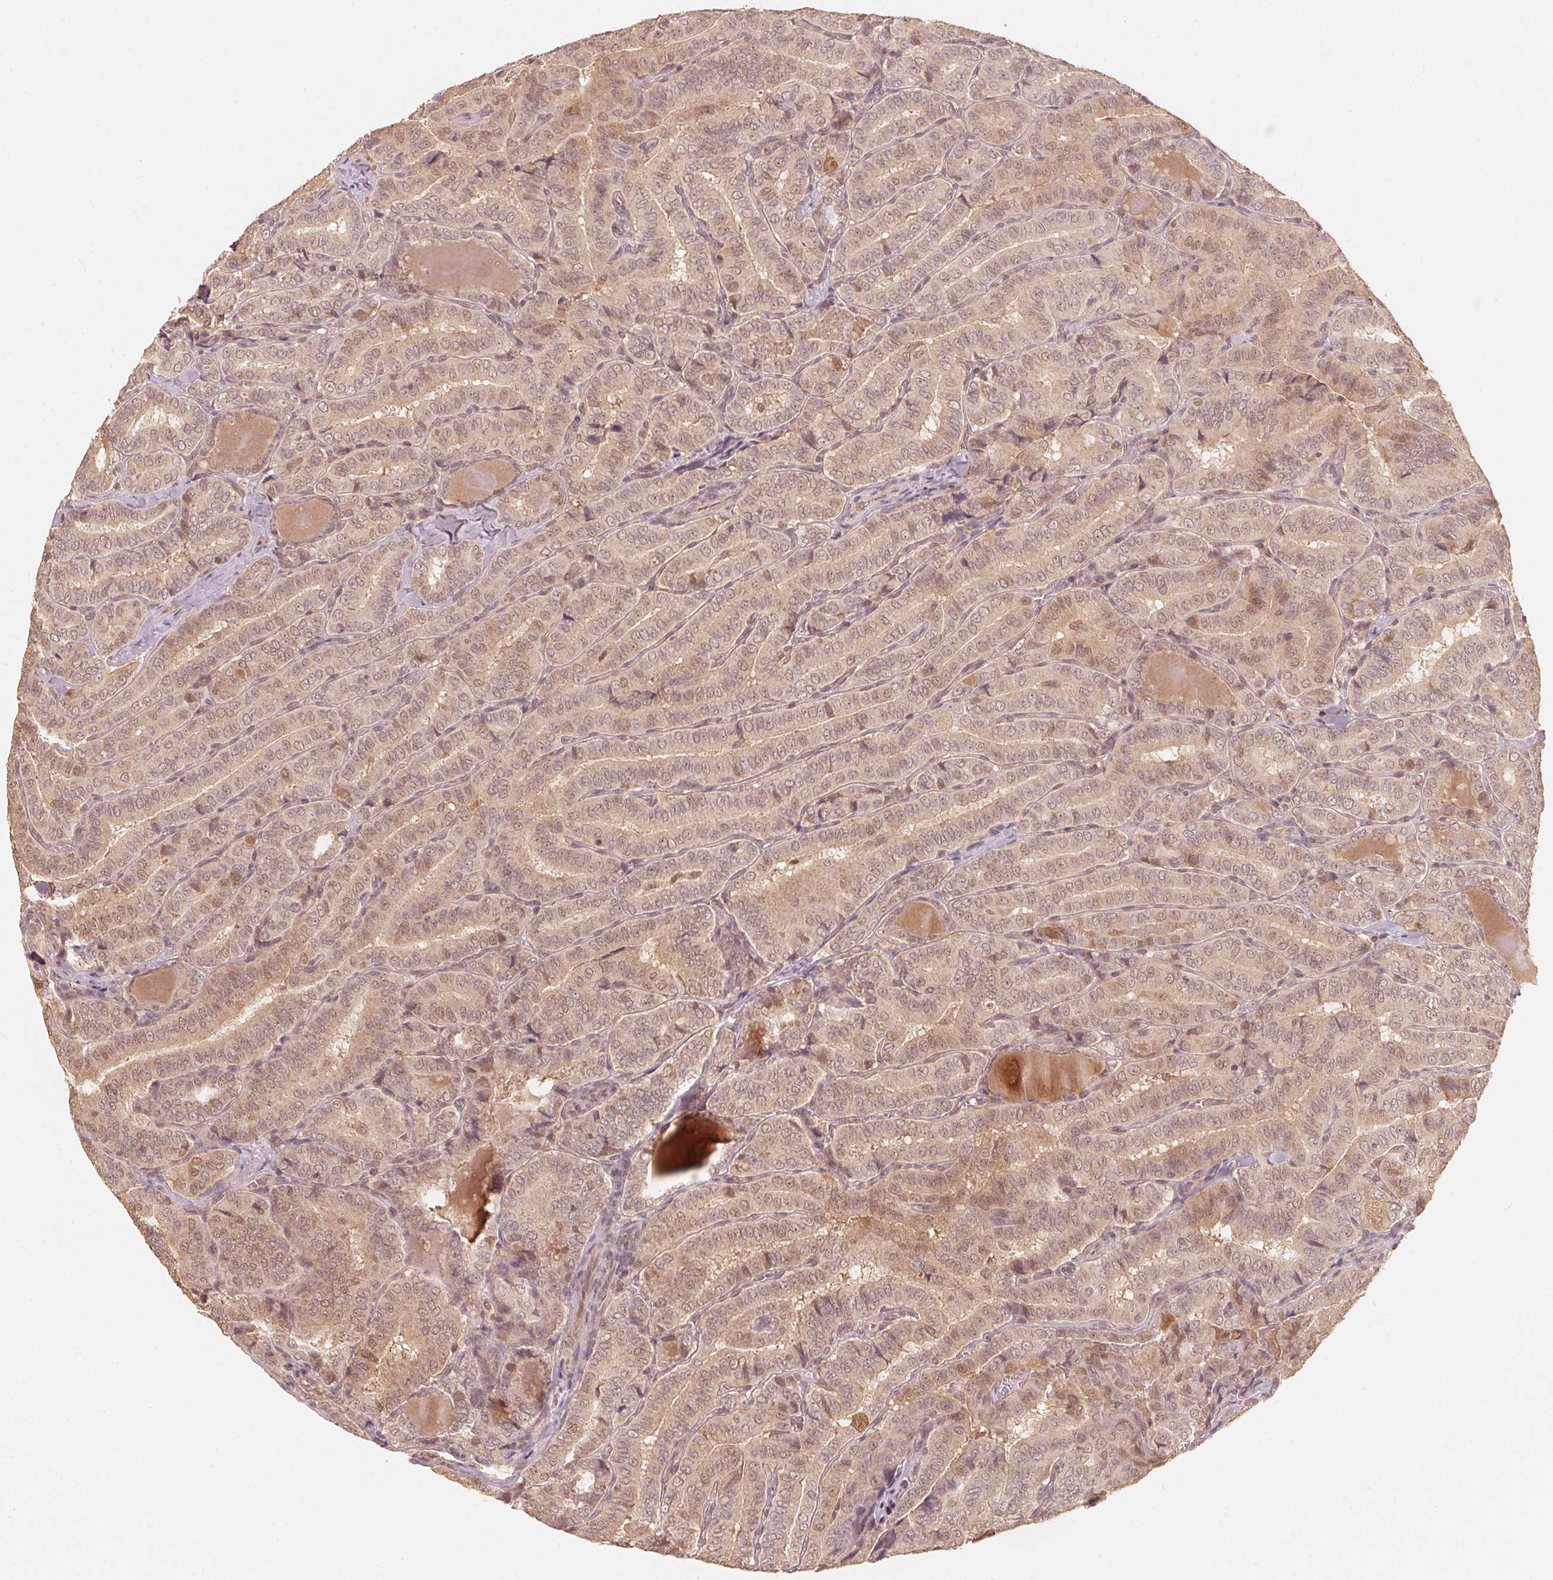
{"staining": {"intensity": "weak", "quantity": ">75%", "location": "cytoplasmic/membranous,nuclear"}, "tissue": "thyroid cancer", "cell_type": "Tumor cells", "image_type": "cancer", "snomed": [{"axis": "morphology", "description": "Papillary adenocarcinoma, NOS"}, {"axis": "morphology", "description": "Papillary adenoma metastatic"}, {"axis": "topography", "description": "Thyroid gland"}], "caption": "Thyroid papillary adenocarcinoma stained with a brown dye exhibits weak cytoplasmic/membranous and nuclear positive staining in about >75% of tumor cells.", "gene": "C2orf73", "patient": {"sex": "female", "age": 50}}